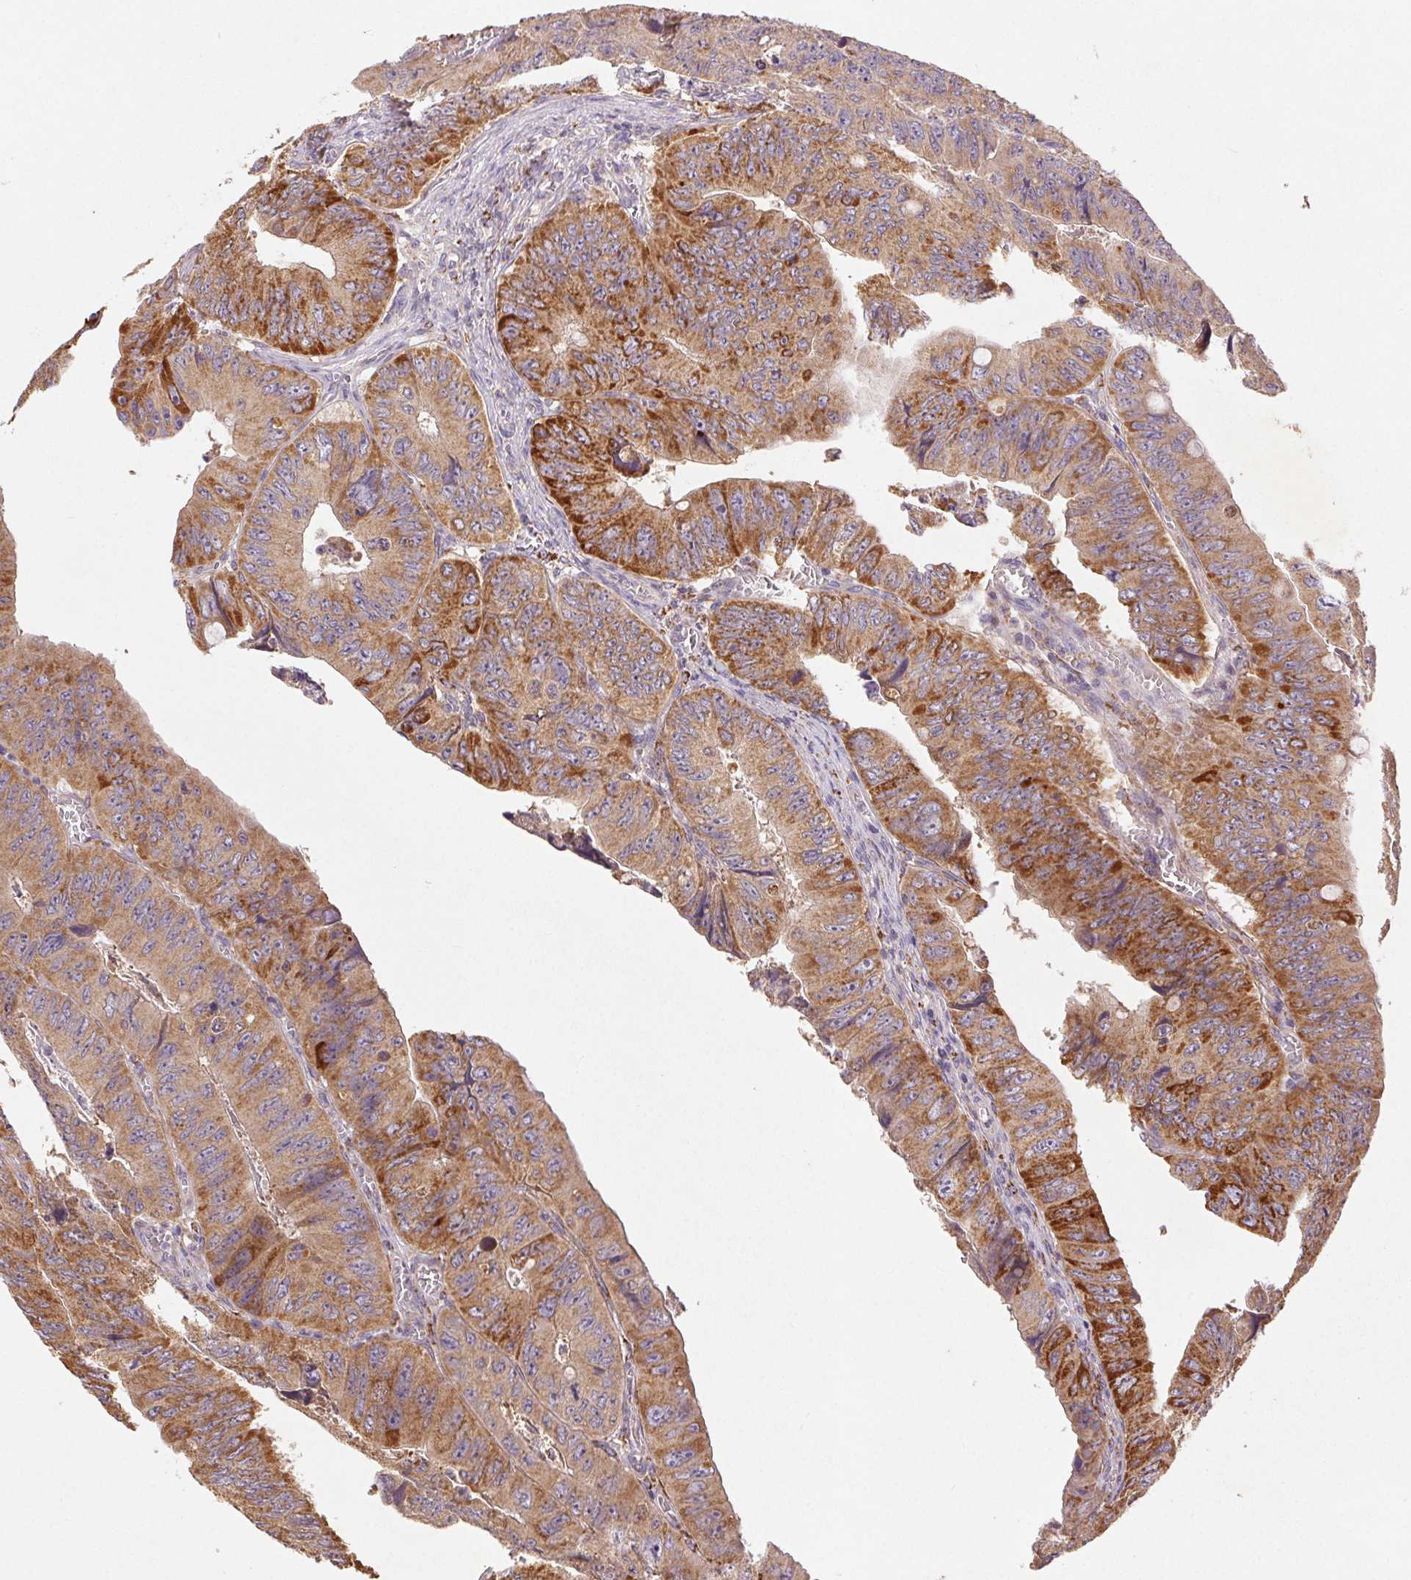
{"staining": {"intensity": "moderate", "quantity": ">75%", "location": "cytoplasmic/membranous"}, "tissue": "colorectal cancer", "cell_type": "Tumor cells", "image_type": "cancer", "snomed": [{"axis": "morphology", "description": "Adenocarcinoma, NOS"}, {"axis": "topography", "description": "Colon"}], "caption": "Colorectal cancer (adenocarcinoma) tissue reveals moderate cytoplasmic/membranous expression in approximately >75% of tumor cells, visualized by immunohistochemistry. (Brightfield microscopy of DAB IHC at high magnification).", "gene": "FNBP1L", "patient": {"sex": "female", "age": 84}}